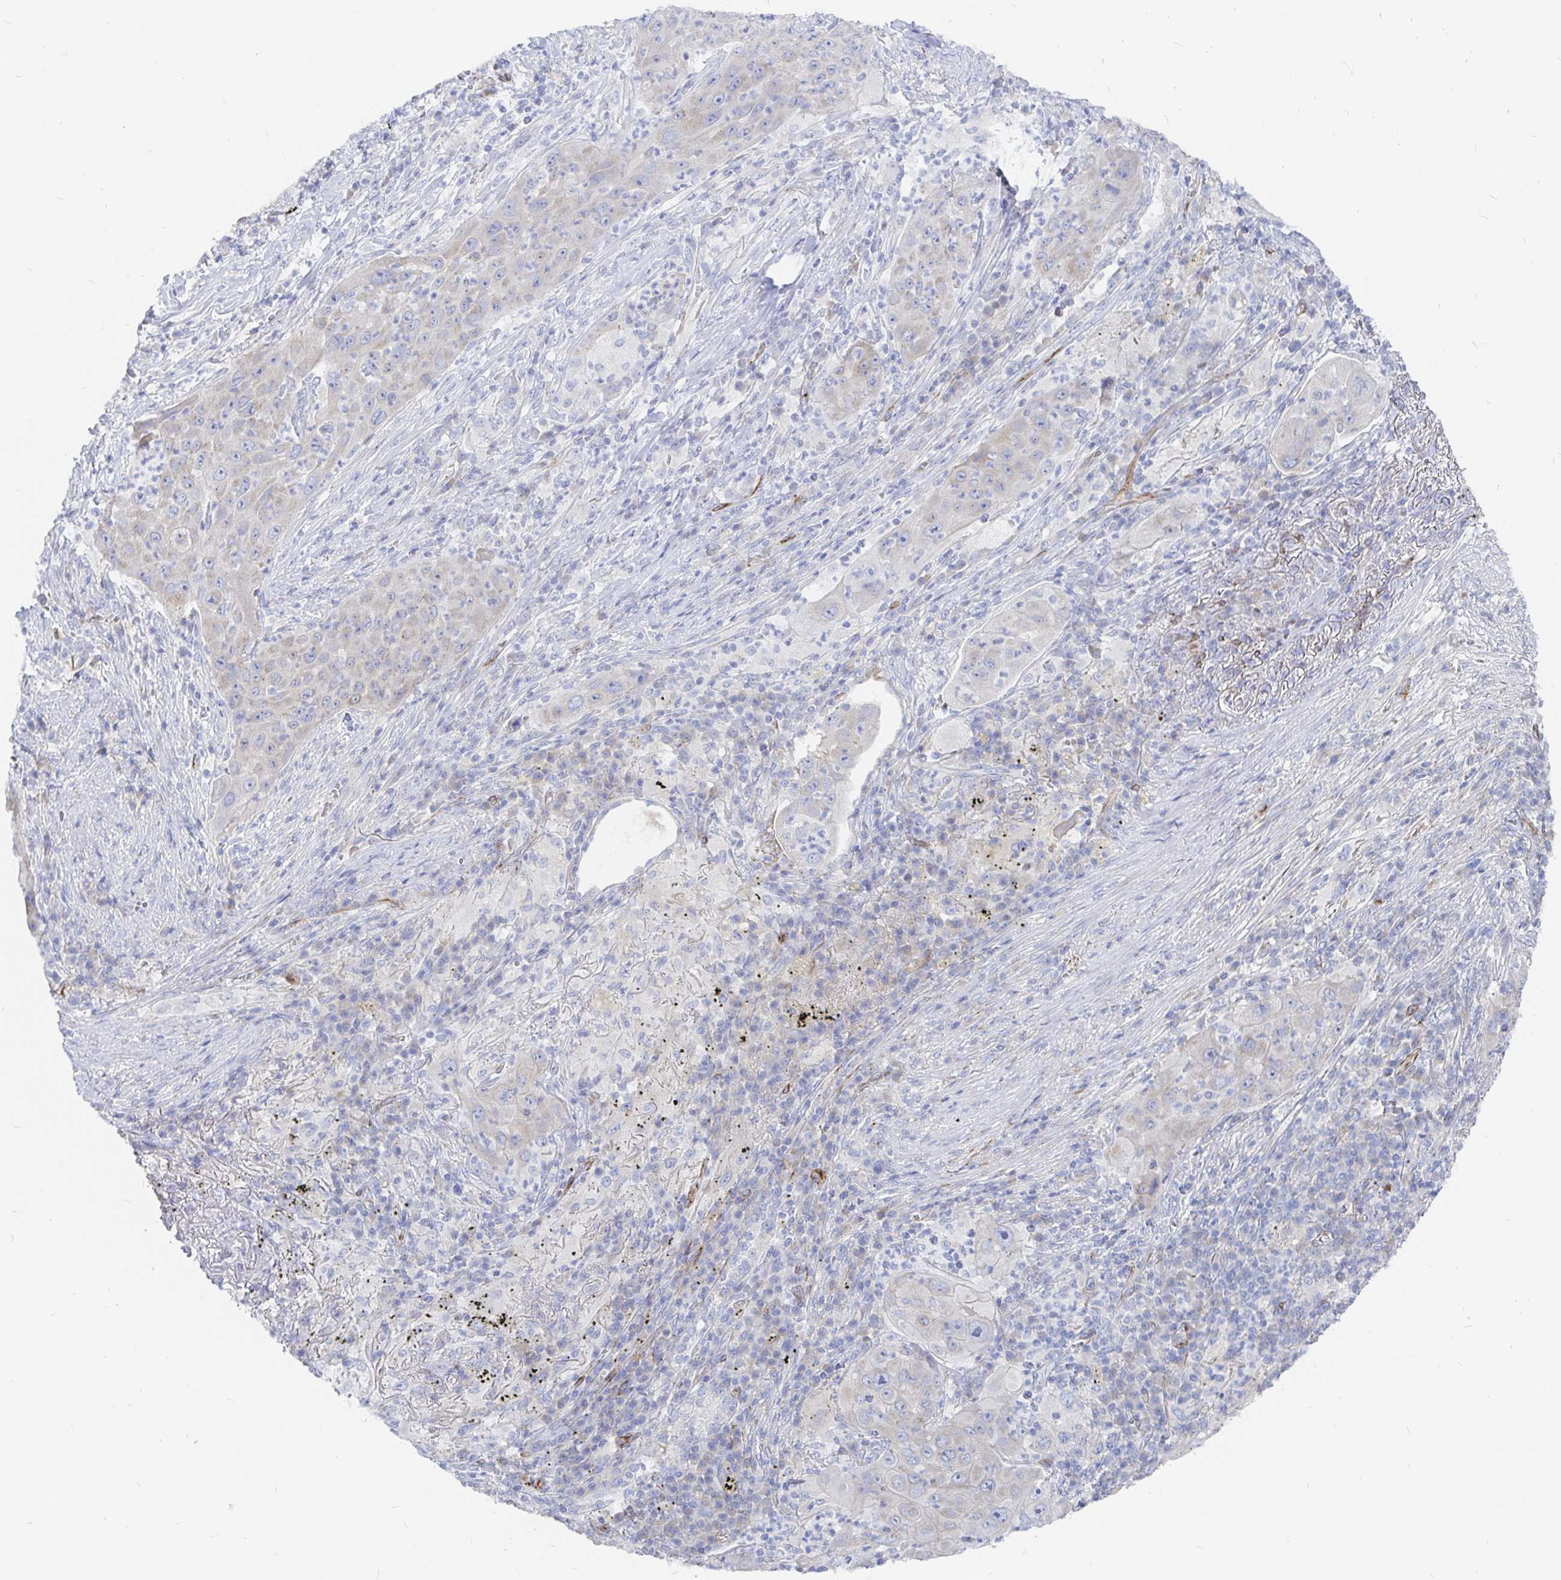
{"staining": {"intensity": "negative", "quantity": "none", "location": "none"}, "tissue": "lung cancer", "cell_type": "Tumor cells", "image_type": "cancer", "snomed": [{"axis": "morphology", "description": "Squamous cell carcinoma, NOS"}, {"axis": "topography", "description": "Lung"}], "caption": "DAB immunohistochemical staining of human squamous cell carcinoma (lung) shows no significant staining in tumor cells.", "gene": "COX16", "patient": {"sex": "female", "age": 59}}